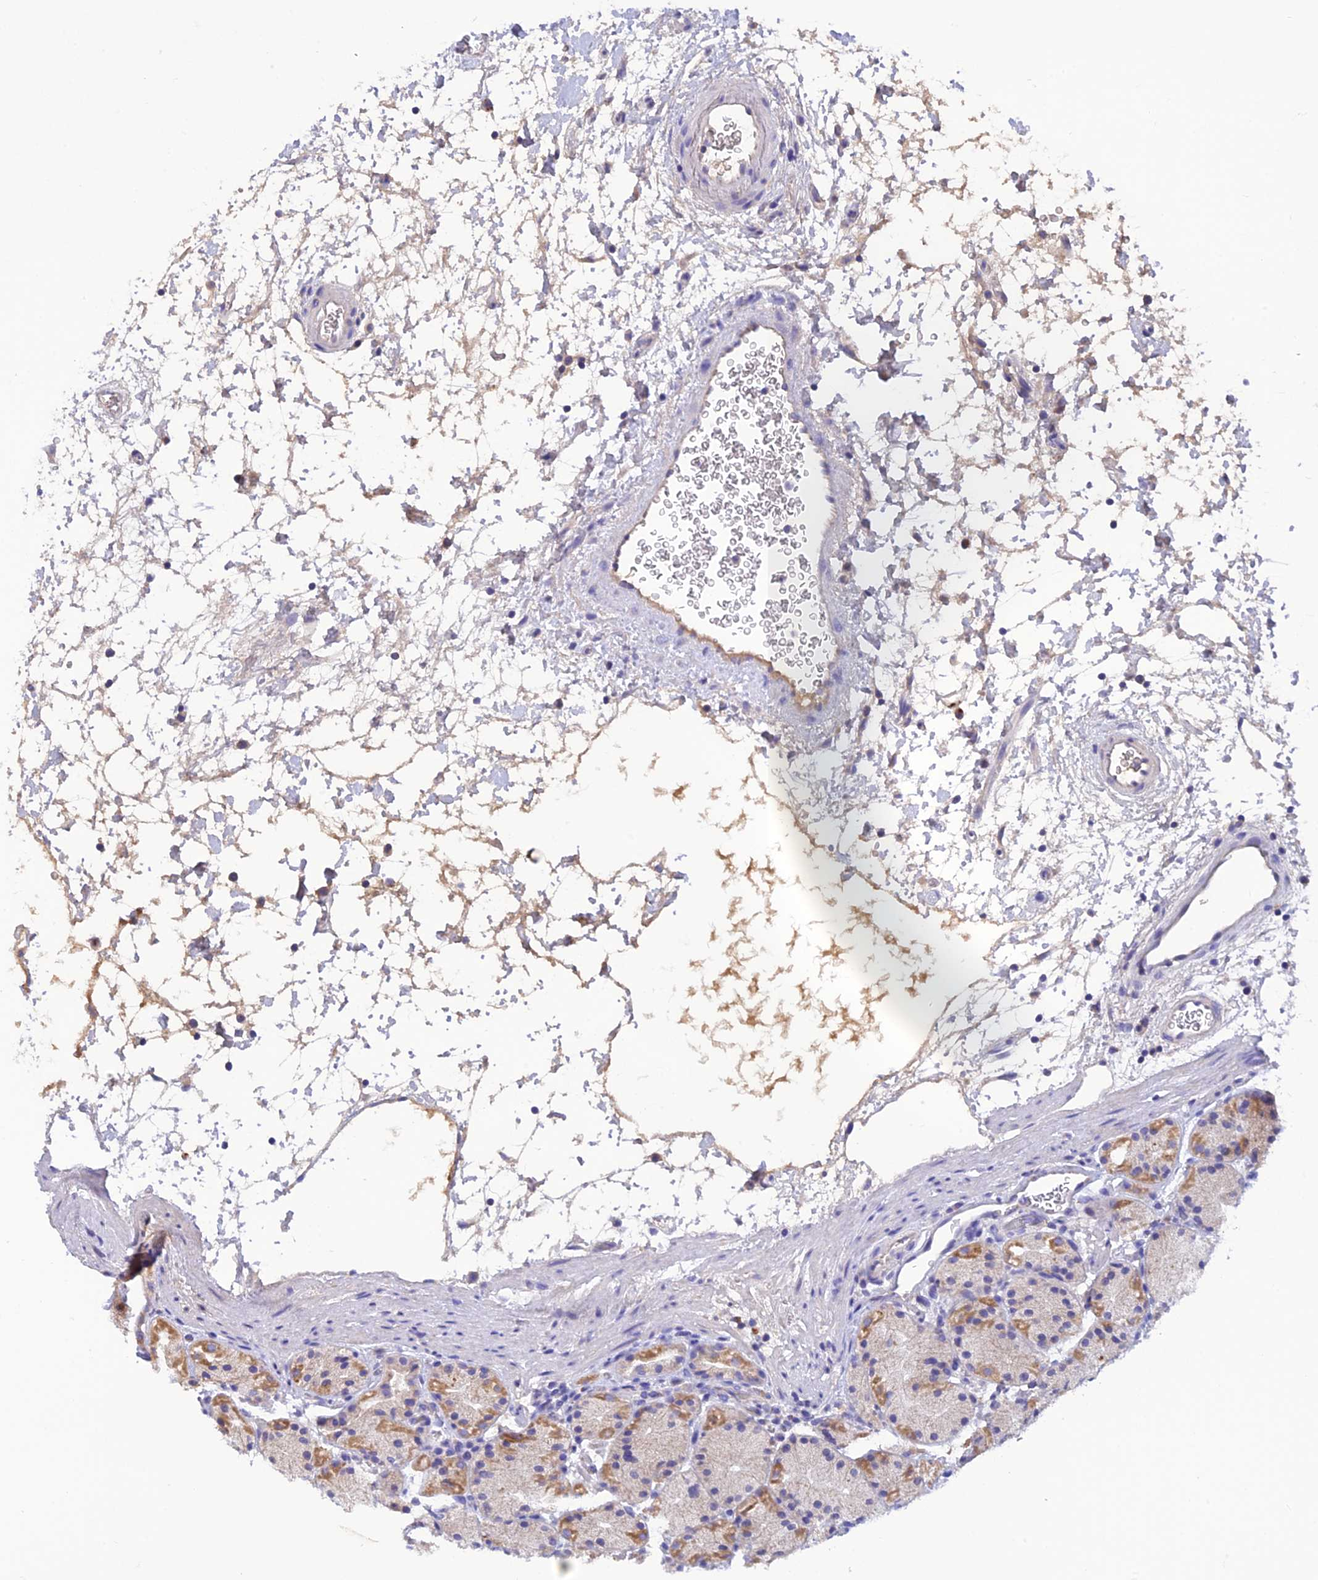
{"staining": {"intensity": "moderate", "quantity": "25%-75%", "location": "cytoplasmic/membranous"}, "tissue": "stomach", "cell_type": "Glandular cells", "image_type": "normal", "snomed": [{"axis": "morphology", "description": "Normal tissue, NOS"}, {"axis": "topography", "description": "Stomach, upper"}], "caption": "Brown immunohistochemical staining in unremarkable stomach displays moderate cytoplasmic/membranous expression in about 25%-75% of glandular cells.", "gene": "PZP", "patient": {"sex": "male", "age": 48}}